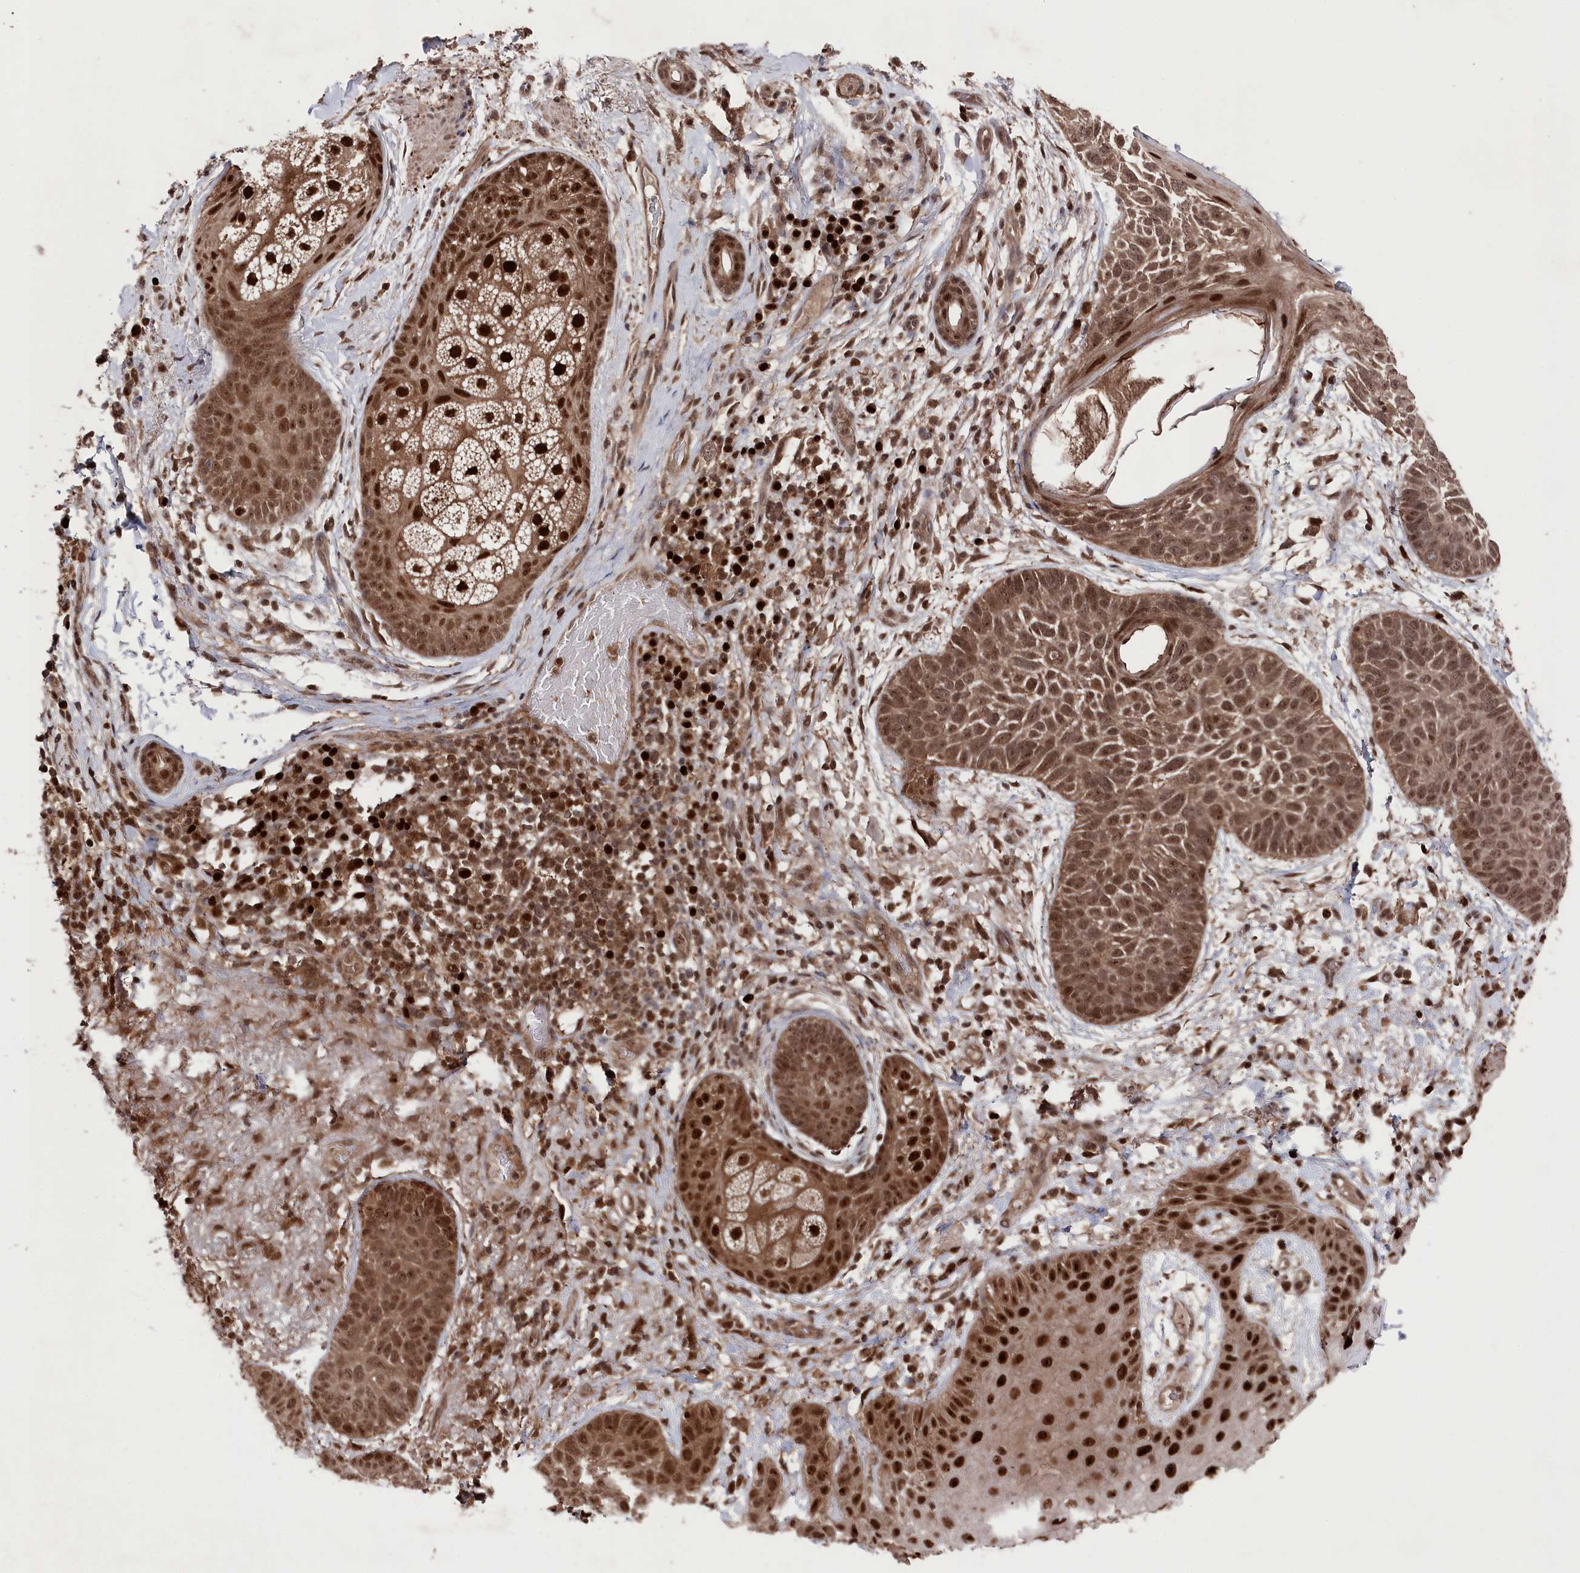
{"staining": {"intensity": "strong", "quantity": ">75%", "location": "cytoplasmic/membranous,nuclear"}, "tissue": "skin cancer", "cell_type": "Tumor cells", "image_type": "cancer", "snomed": [{"axis": "morphology", "description": "Basal cell carcinoma"}, {"axis": "topography", "description": "Skin"}], "caption": "Human skin cancer (basal cell carcinoma) stained for a protein (brown) reveals strong cytoplasmic/membranous and nuclear positive expression in approximately >75% of tumor cells.", "gene": "BORCS7", "patient": {"sex": "male", "age": 85}}